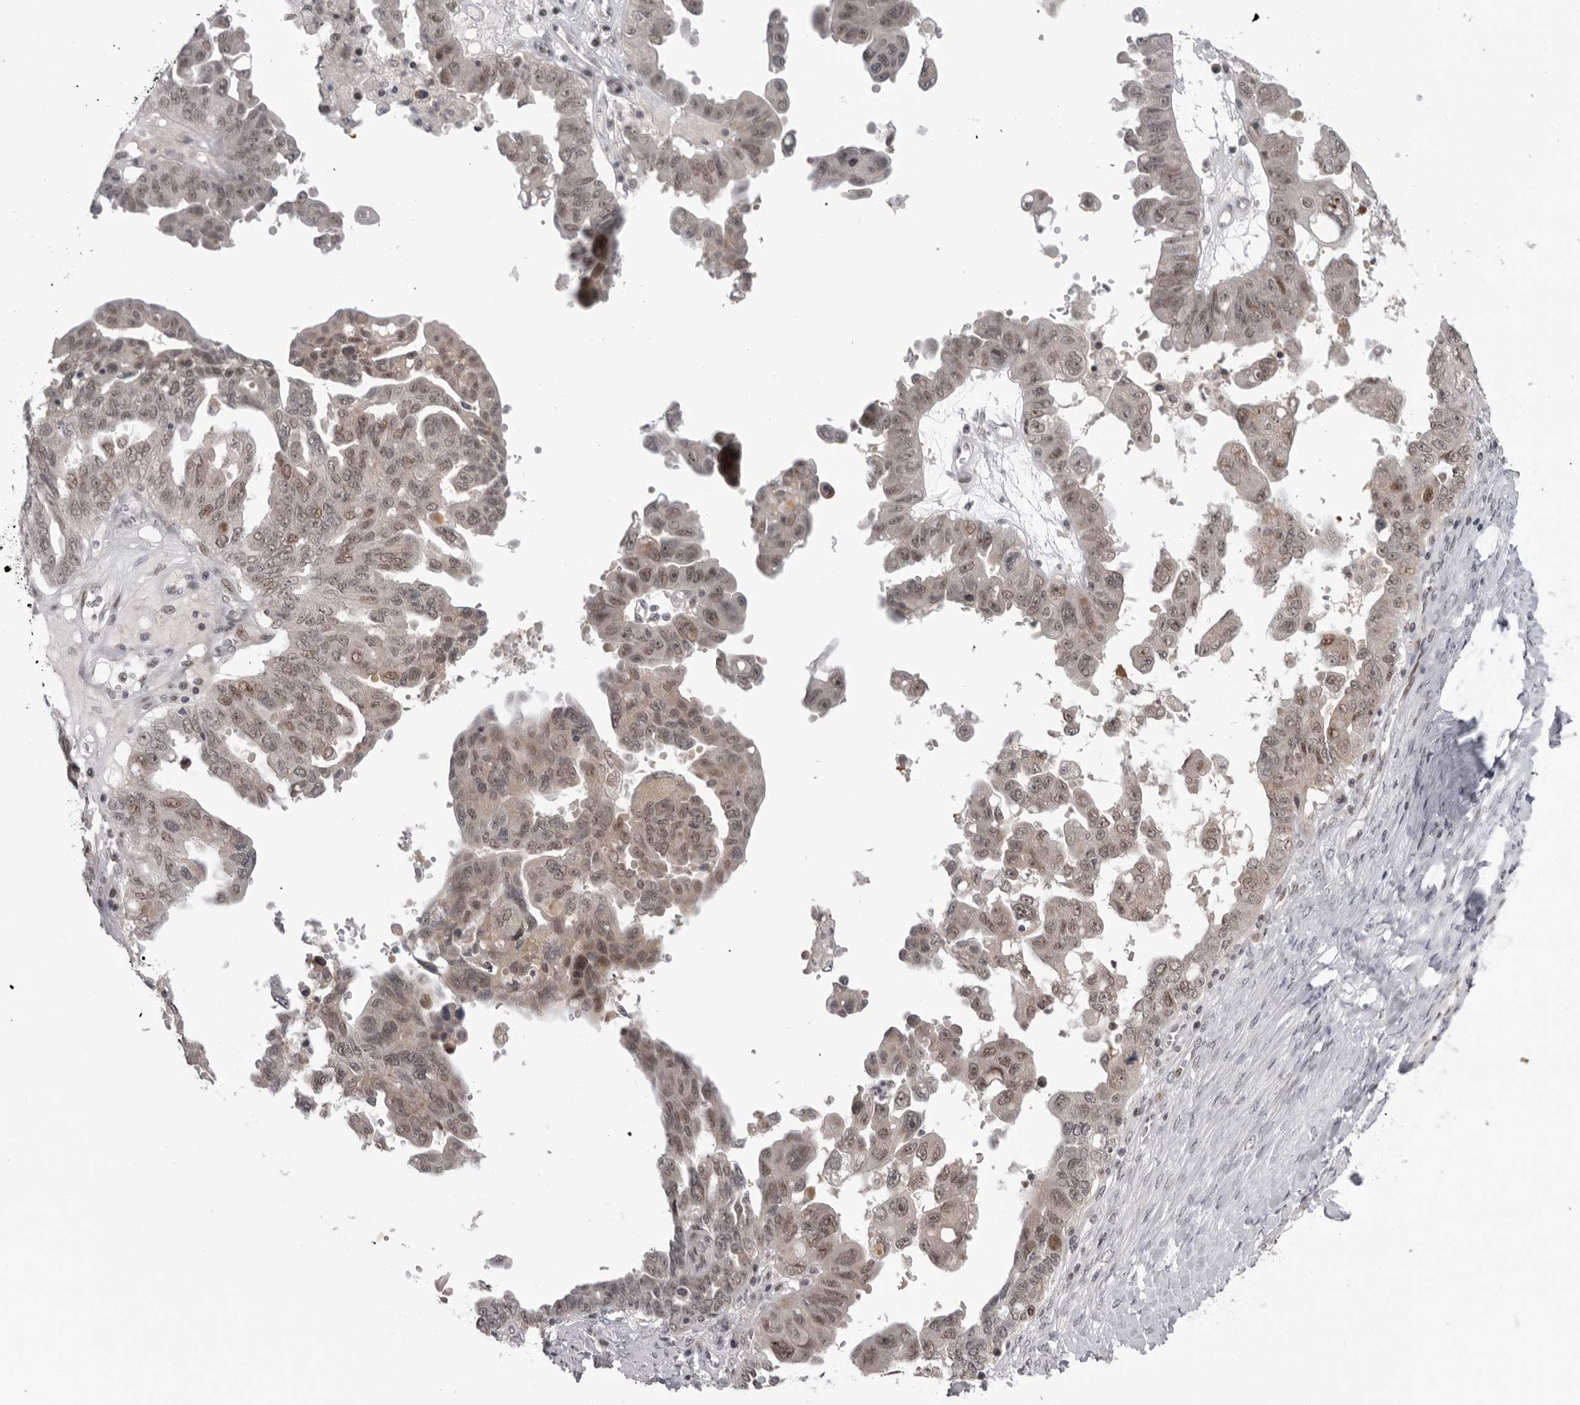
{"staining": {"intensity": "weak", "quantity": "25%-75%", "location": "nuclear"}, "tissue": "ovarian cancer", "cell_type": "Tumor cells", "image_type": "cancer", "snomed": [{"axis": "morphology", "description": "Carcinoma, endometroid"}, {"axis": "topography", "description": "Ovary"}], "caption": "This is a photomicrograph of IHC staining of ovarian cancer, which shows weak staining in the nuclear of tumor cells.", "gene": "ALPK2", "patient": {"sex": "female", "age": 62}}